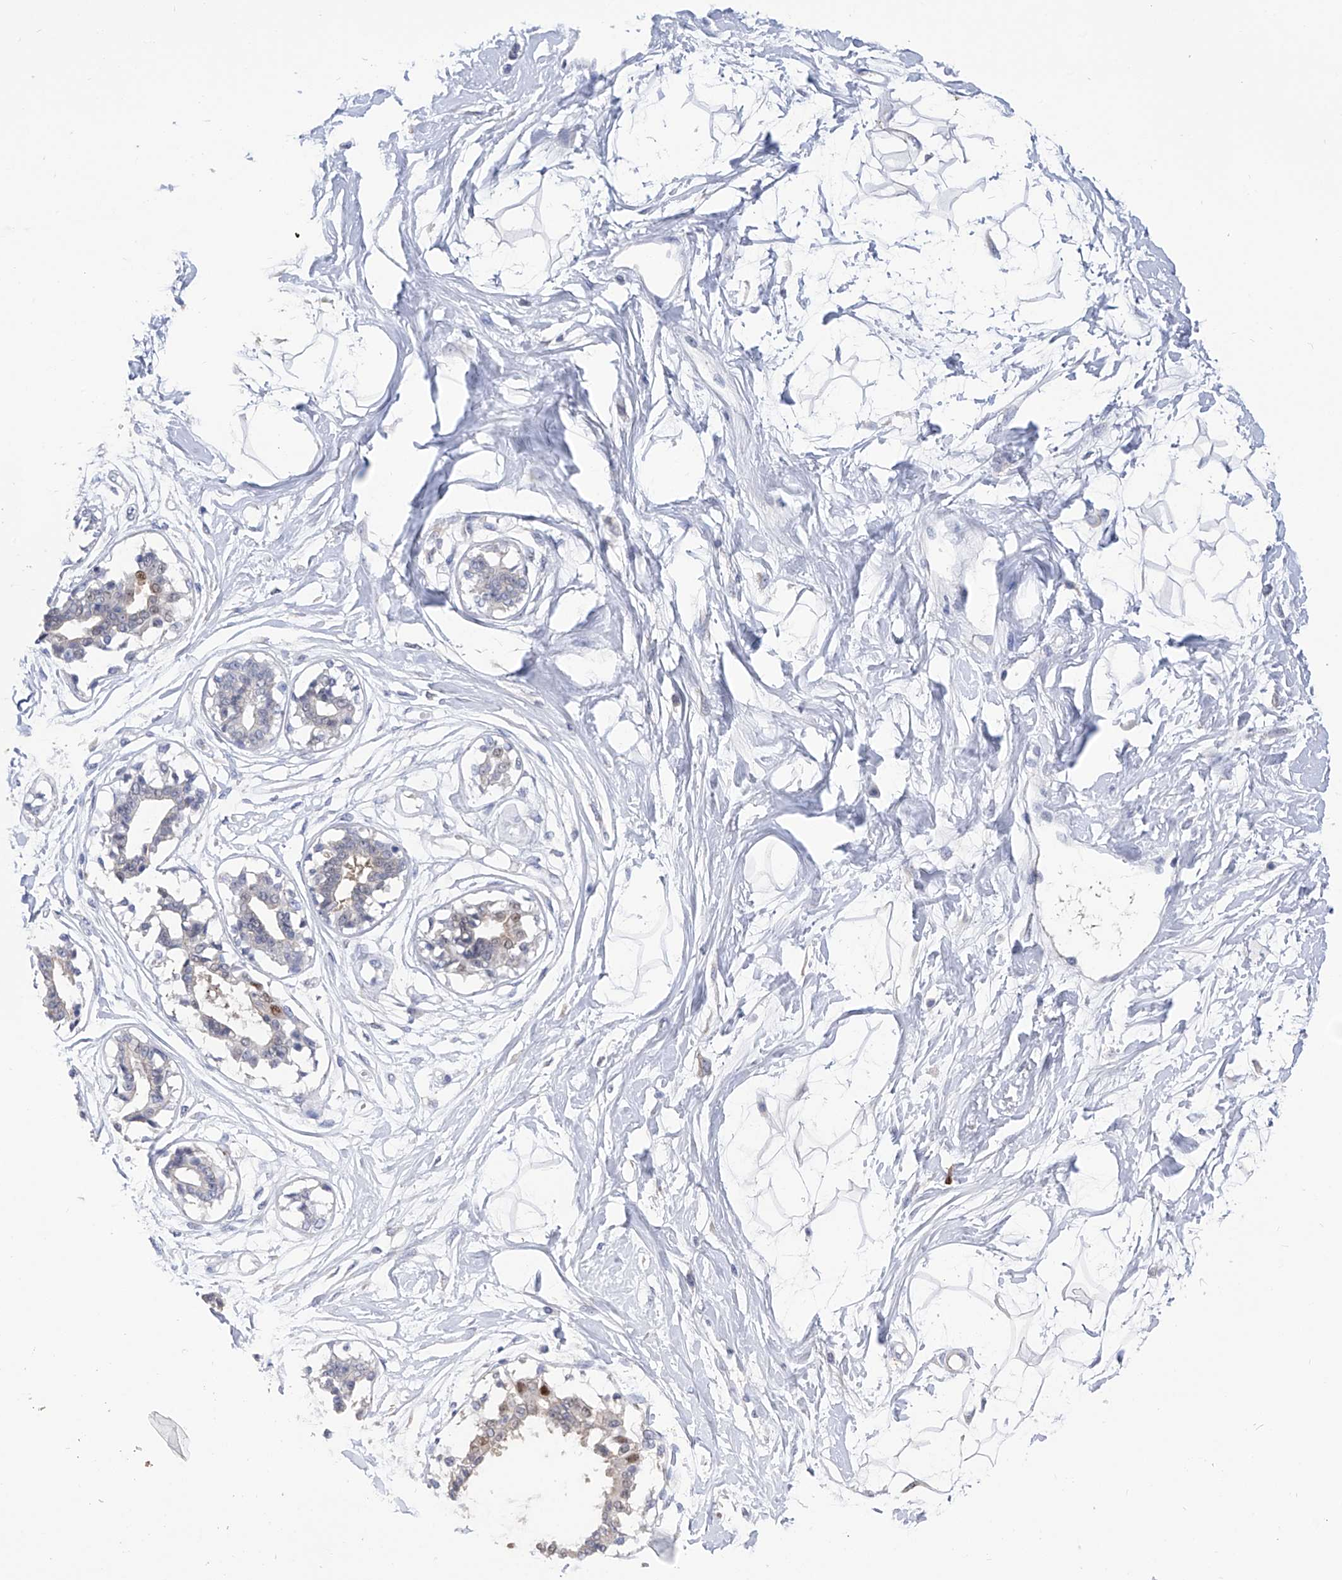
{"staining": {"intensity": "negative", "quantity": "none", "location": "none"}, "tissue": "breast", "cell_type": "Adipocytes", "image_type": "normal", "snomed": [{"axis": "morphology", "description": "Normal tissue, NOS"}, {"axis": "topography", "description": "Breast"}], "caption": "IHC micrograph of benign breast stained for a protein (brown), which reveals no expression in adipocytes. (DAB immunohistochemistry with hematoxylin counter stain).", "gene": "PHF20", "patient": {"sex": "female", "age": 45}}